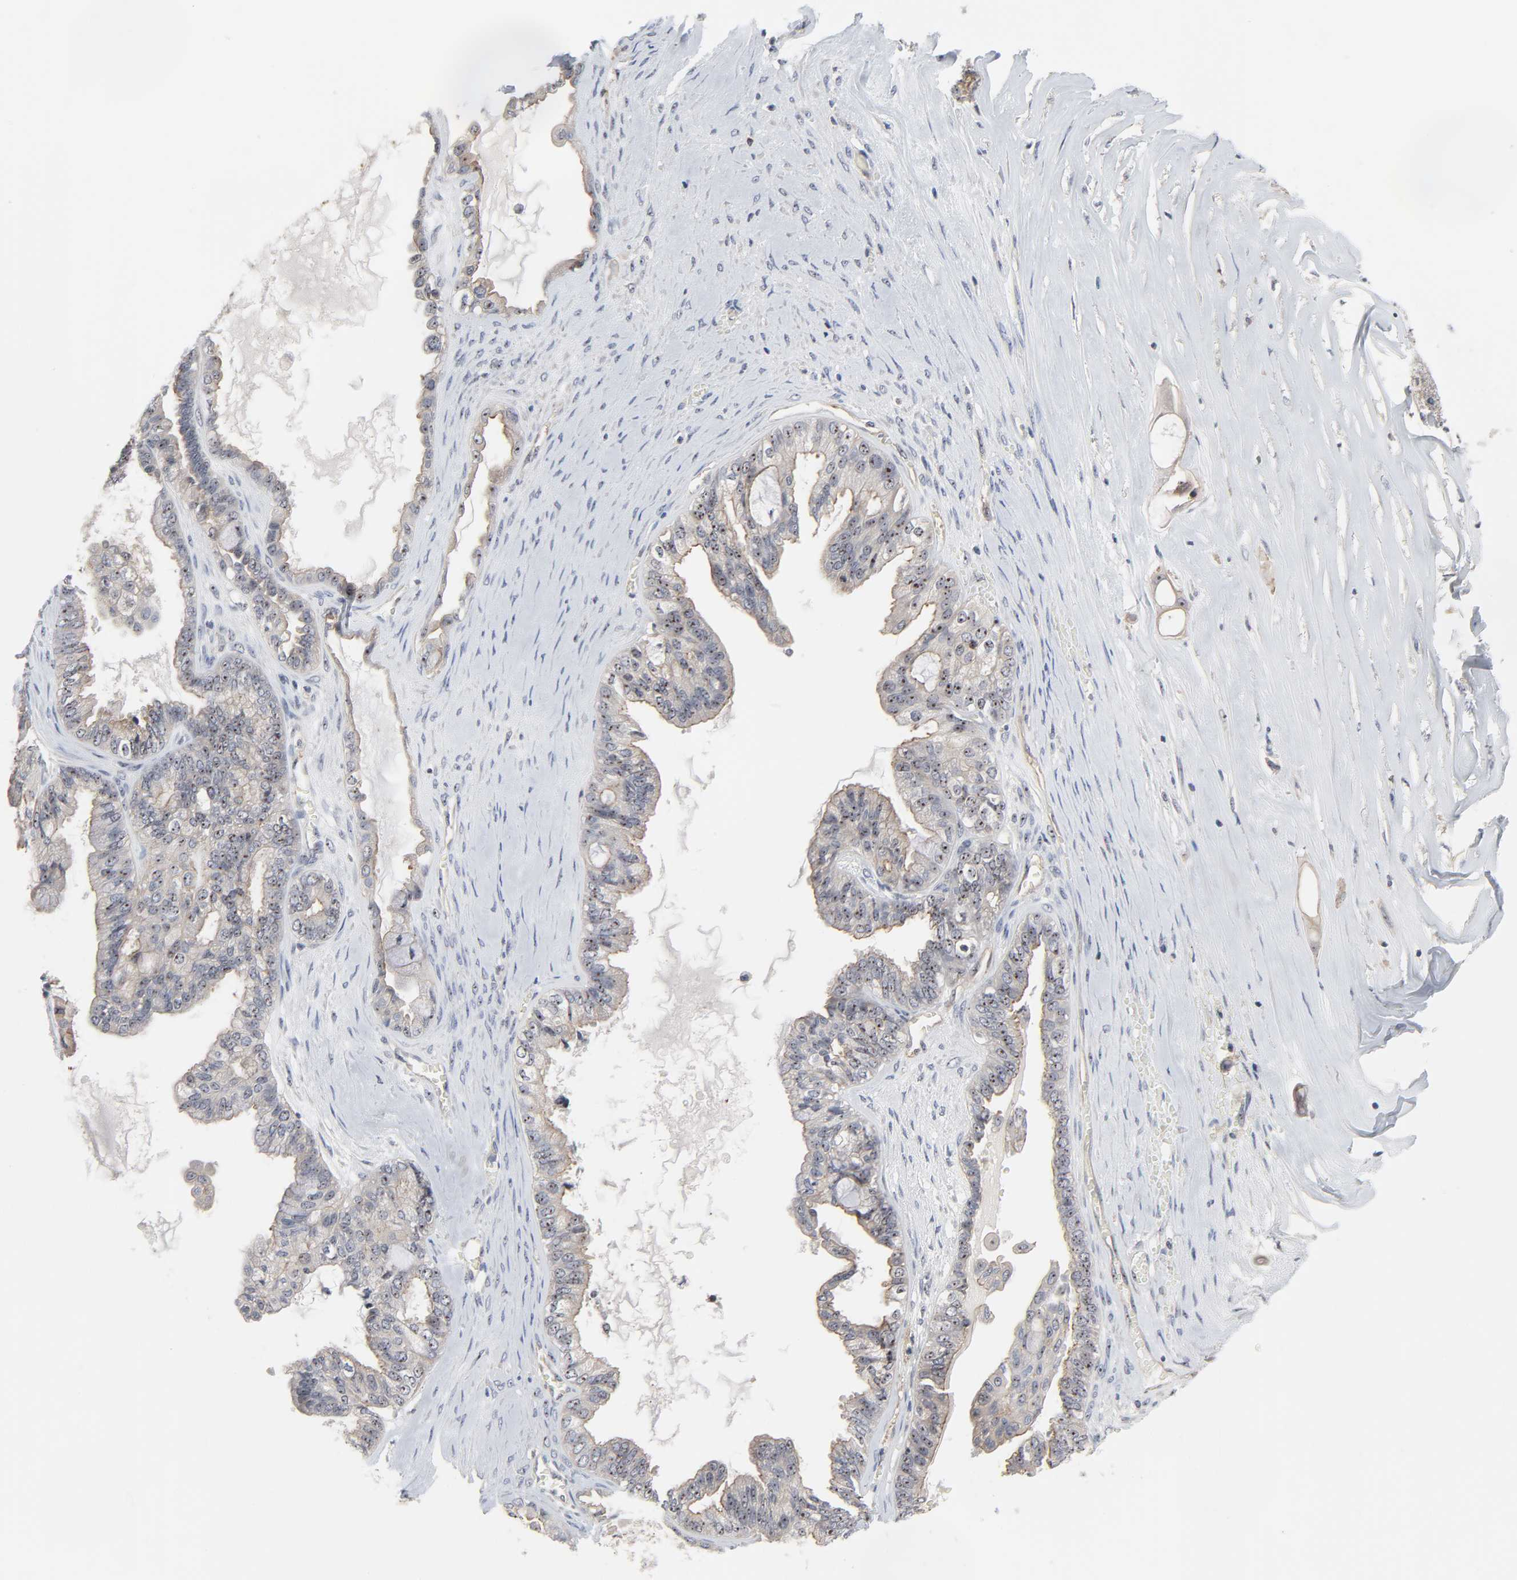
{"staining": {"intensity": "weak", "quantity": "25%-75%", "location": "cytoplasmic/membranous,nuclear"}, "tissue": "ovarian cancer", "cell_type": "Tumor cells", "image_type": "cancer", "snomed": [{"axis": "morphology", "description": "Carcinoma, NOS"}, {"axis": "morphology", "description": "Carcinoma, endometroid"}, {"axis": "topography", "description": "Ovary"}], "caption": "Immunohistochemical staining of human ovarian cancer exhibits weak cytoplasmic/membranous and nuclear protein positivity in approximately 25%-75% of tumor cells.", "gene": "DDX10", "patient": {"sex": "female", "age": 50}}